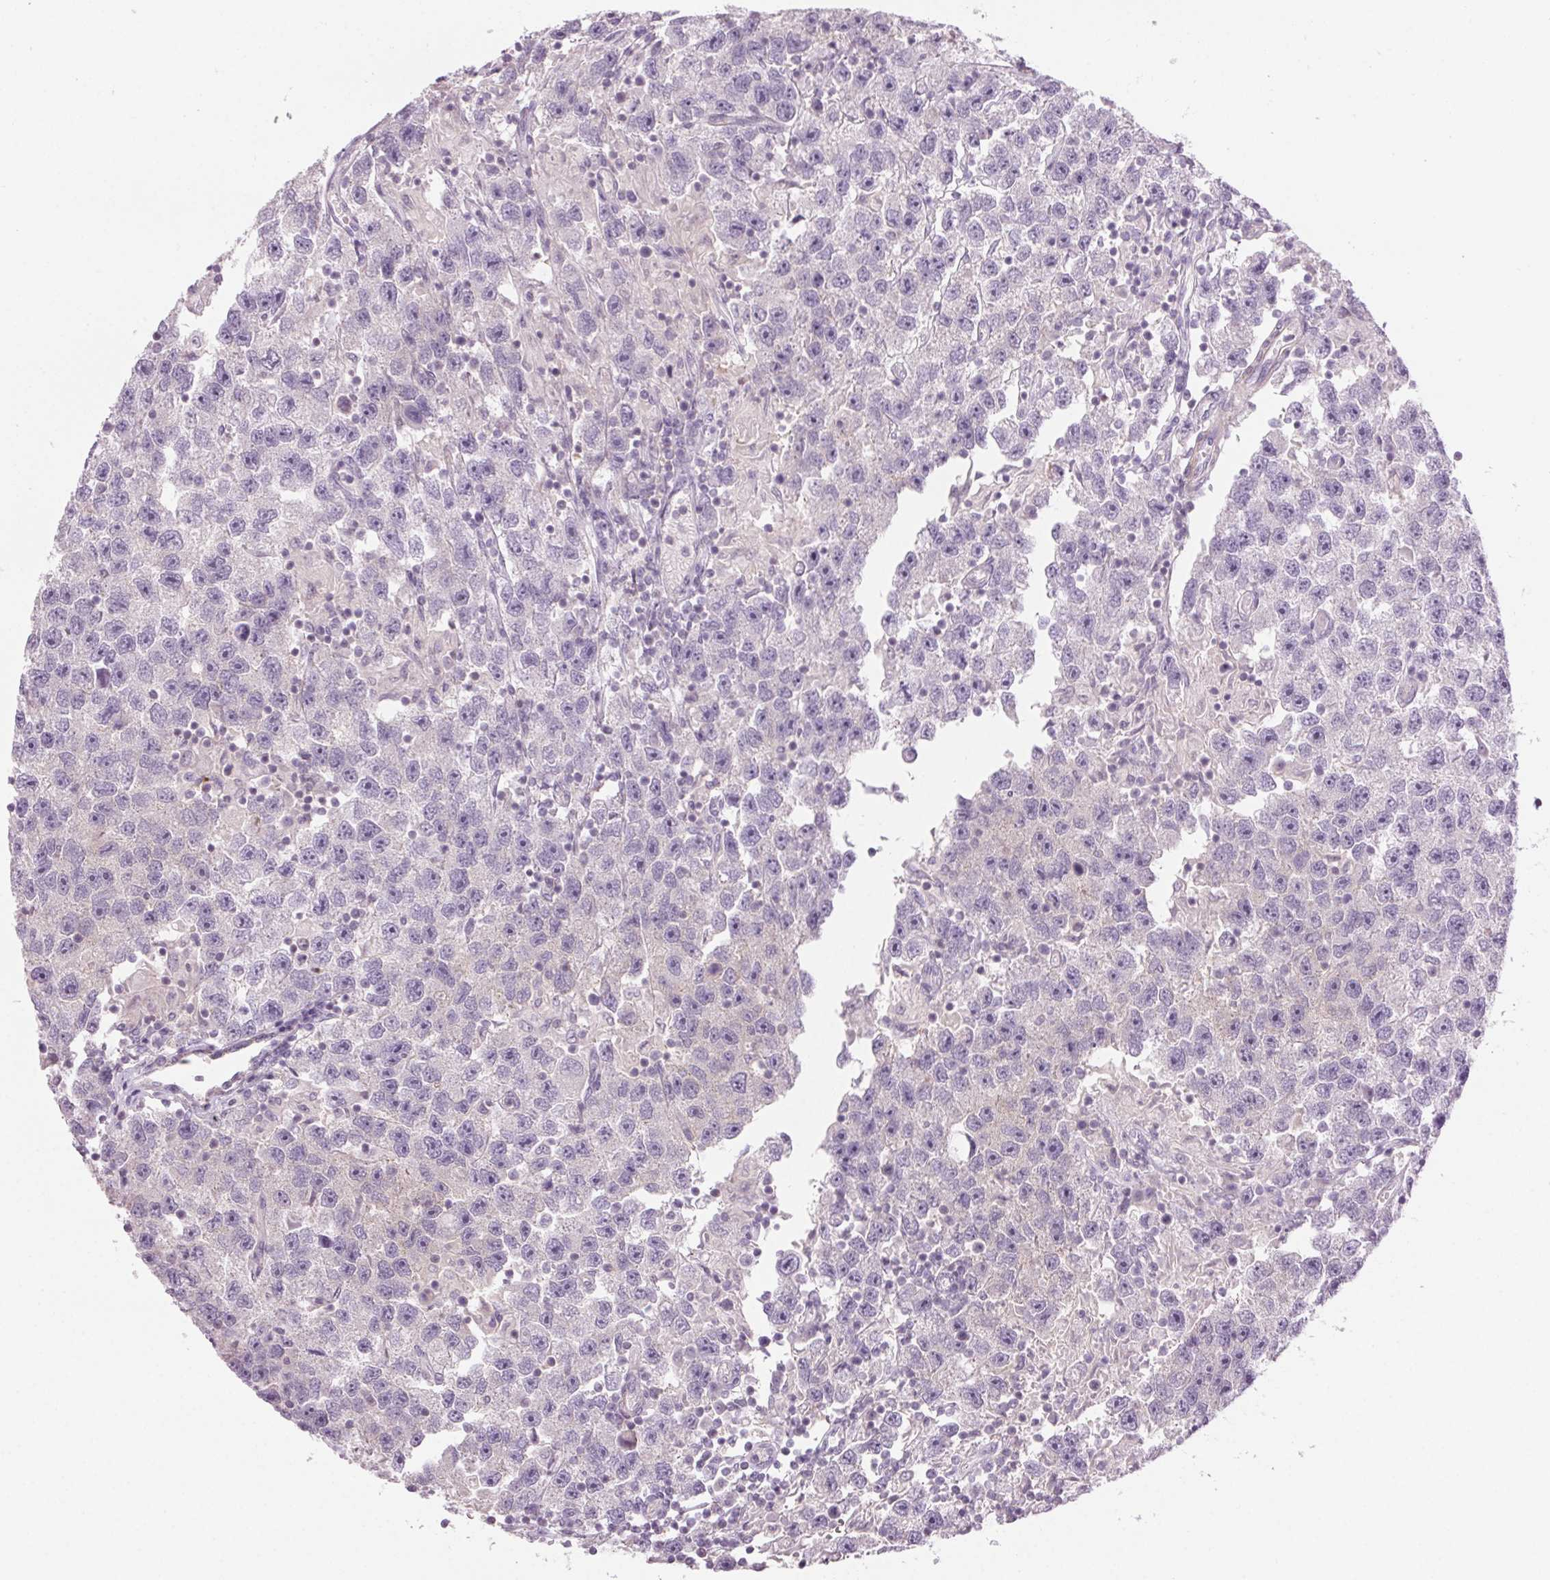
{"staining": {"intensity": "negative", "quantity": "none", "location": "none"}, "tissue": "testis cancer", "cell_type": "Tumor cells", "image_type": "cancer", "snomed": [{"axis": "morphology", "description": "Seminoma, NOS"}, {"axis": "topography", "description": "Testis"}], "caption": "The immunohistochemistry (IHC) micrograph has no significant staining in tumor cells of testis cancer (seminoma) tissue.", "gene": "HHLA2", "patient": {"sex": "male", "age": 26}}